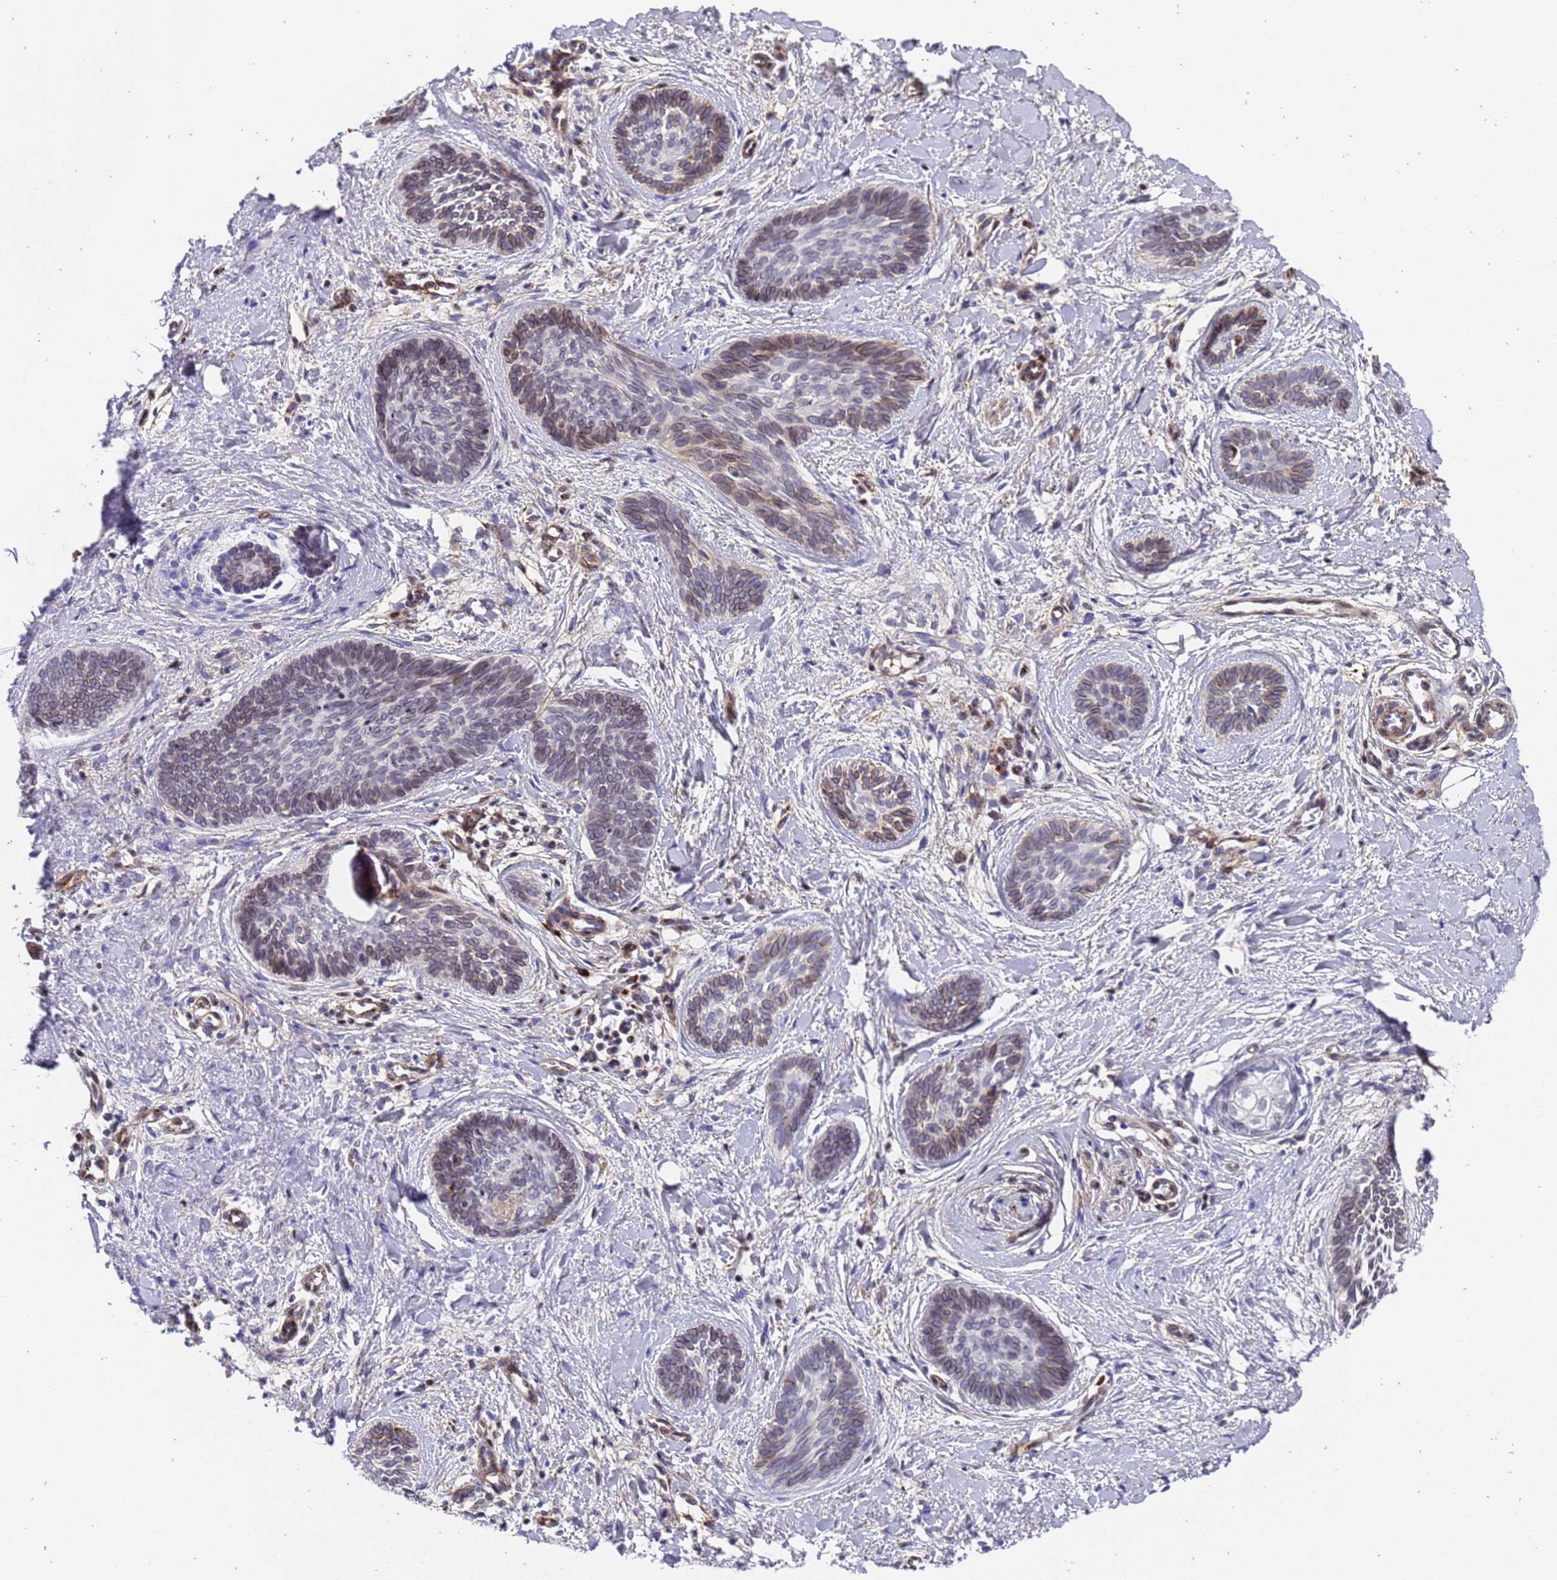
{"staining": {"intensity": "weak", "quantity": "<25%", "location": "cytoplasmic/membranous"}, "tissue": "skin cancer", "cell_type": "Tumor cells", "image_type": "cancer", "snomed": [{"axis": "morphology", "description": "Basal cell carcinoma"}, {"axis": "topography", "description": "Skin"}], "caption": "An image of basal cell carcinoma (skin) stained for a protein reveals no brown staining in tumor cells.", "gene": "IGFBP7", "patient": {"sex": "female", "age": 81}}